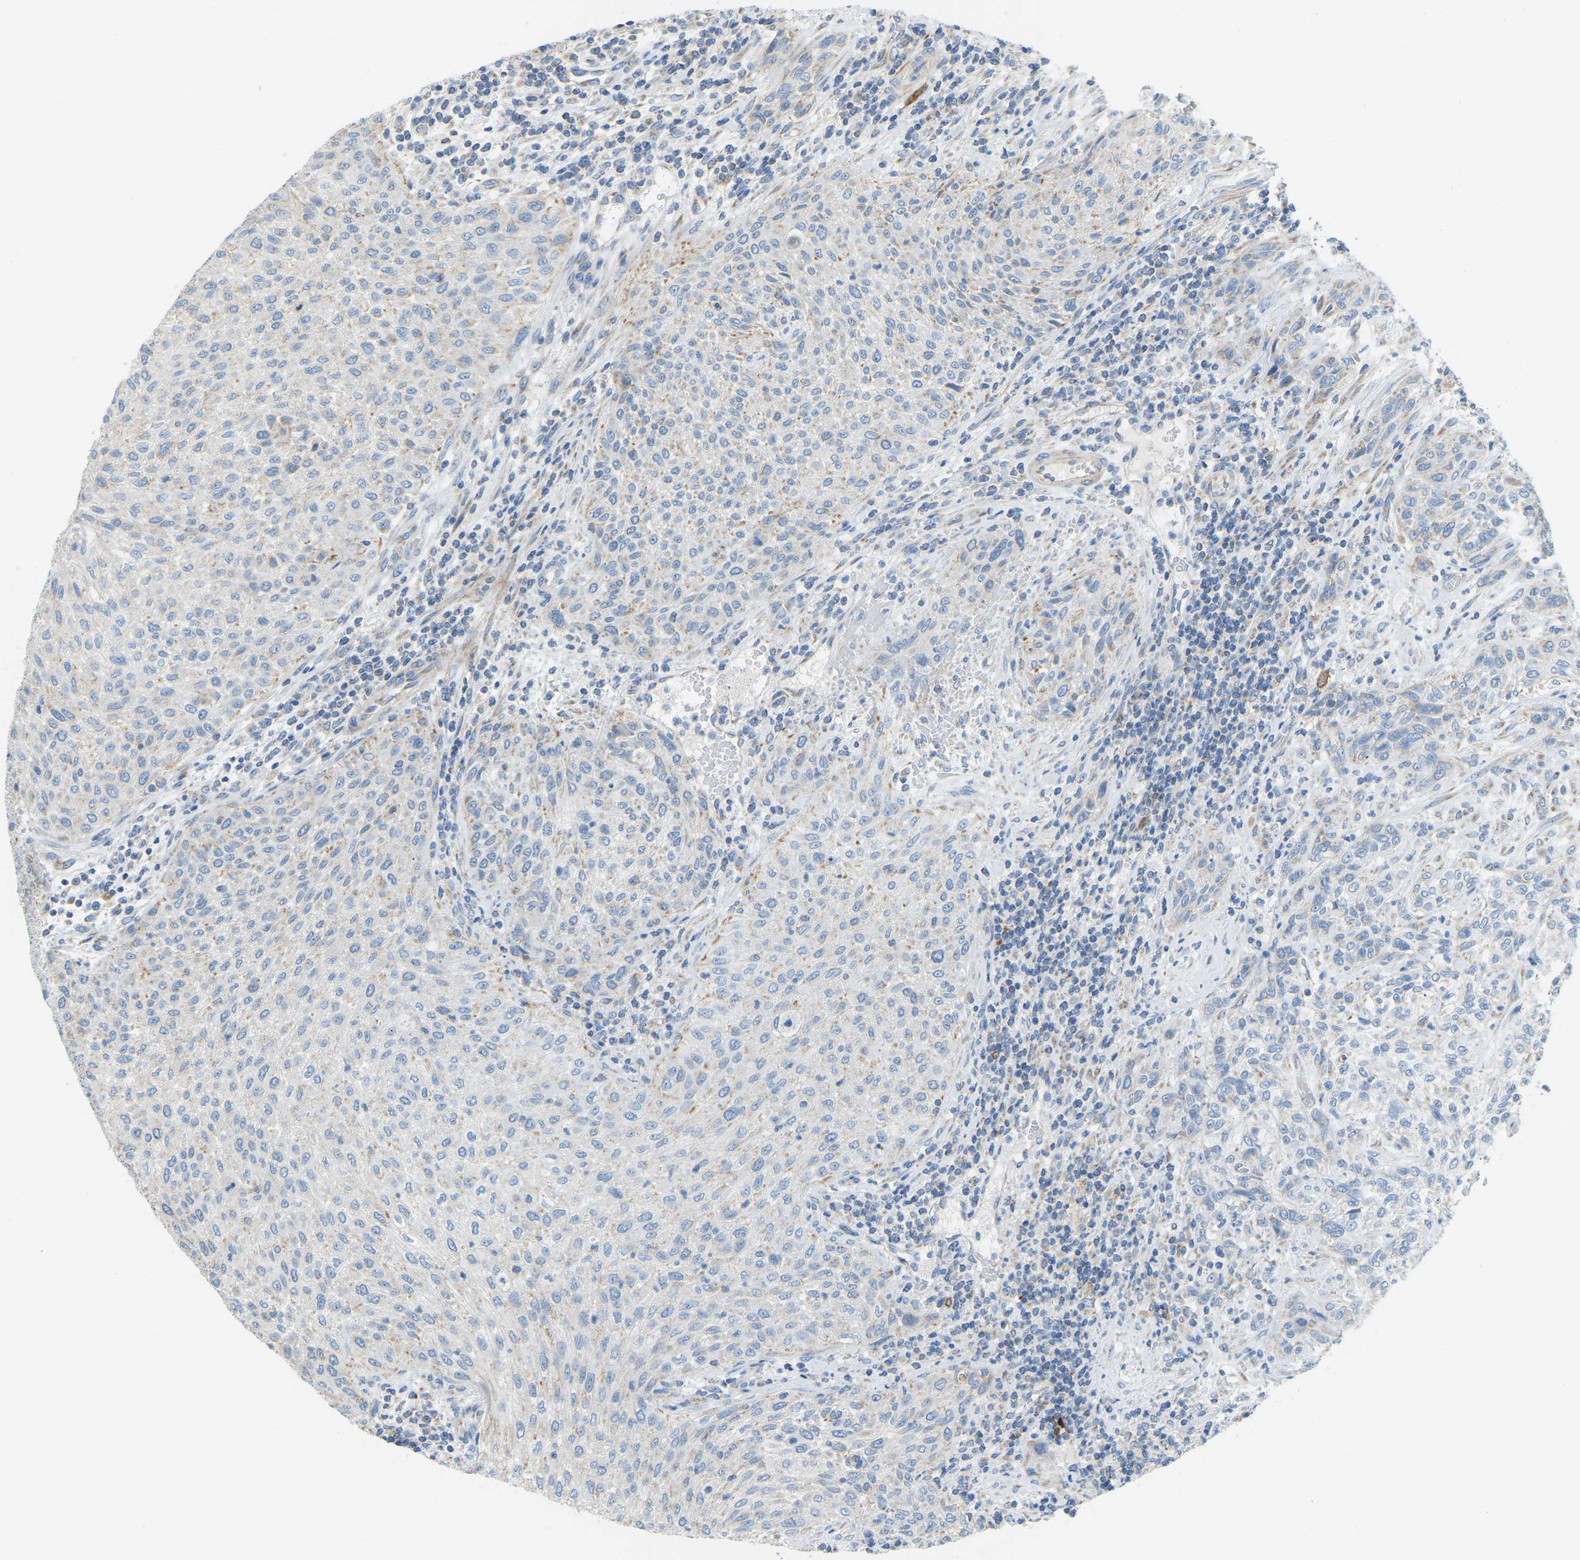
{"staining": {"intensity": "negative", "quantity": "none", "location": "none"}, "tissue": "urothelial cancer", "cell_type": "Tumor cells", "image_type": "cancer", "snomed": [{"axis": "morphology", "description": "Urothelial carcinoma, Low grade"}, {"axis": "morphology", "description": "Urothelial carcinoma, High grade"}, {"axis": "topography", "description": "Urinary bladder"}], "caption": "Immunohistochemistry (IHC) of urothelial cancer displays no staining in tumor cells.", "gene": "GDA", "patient": {"sex": "male", "age": 35}}